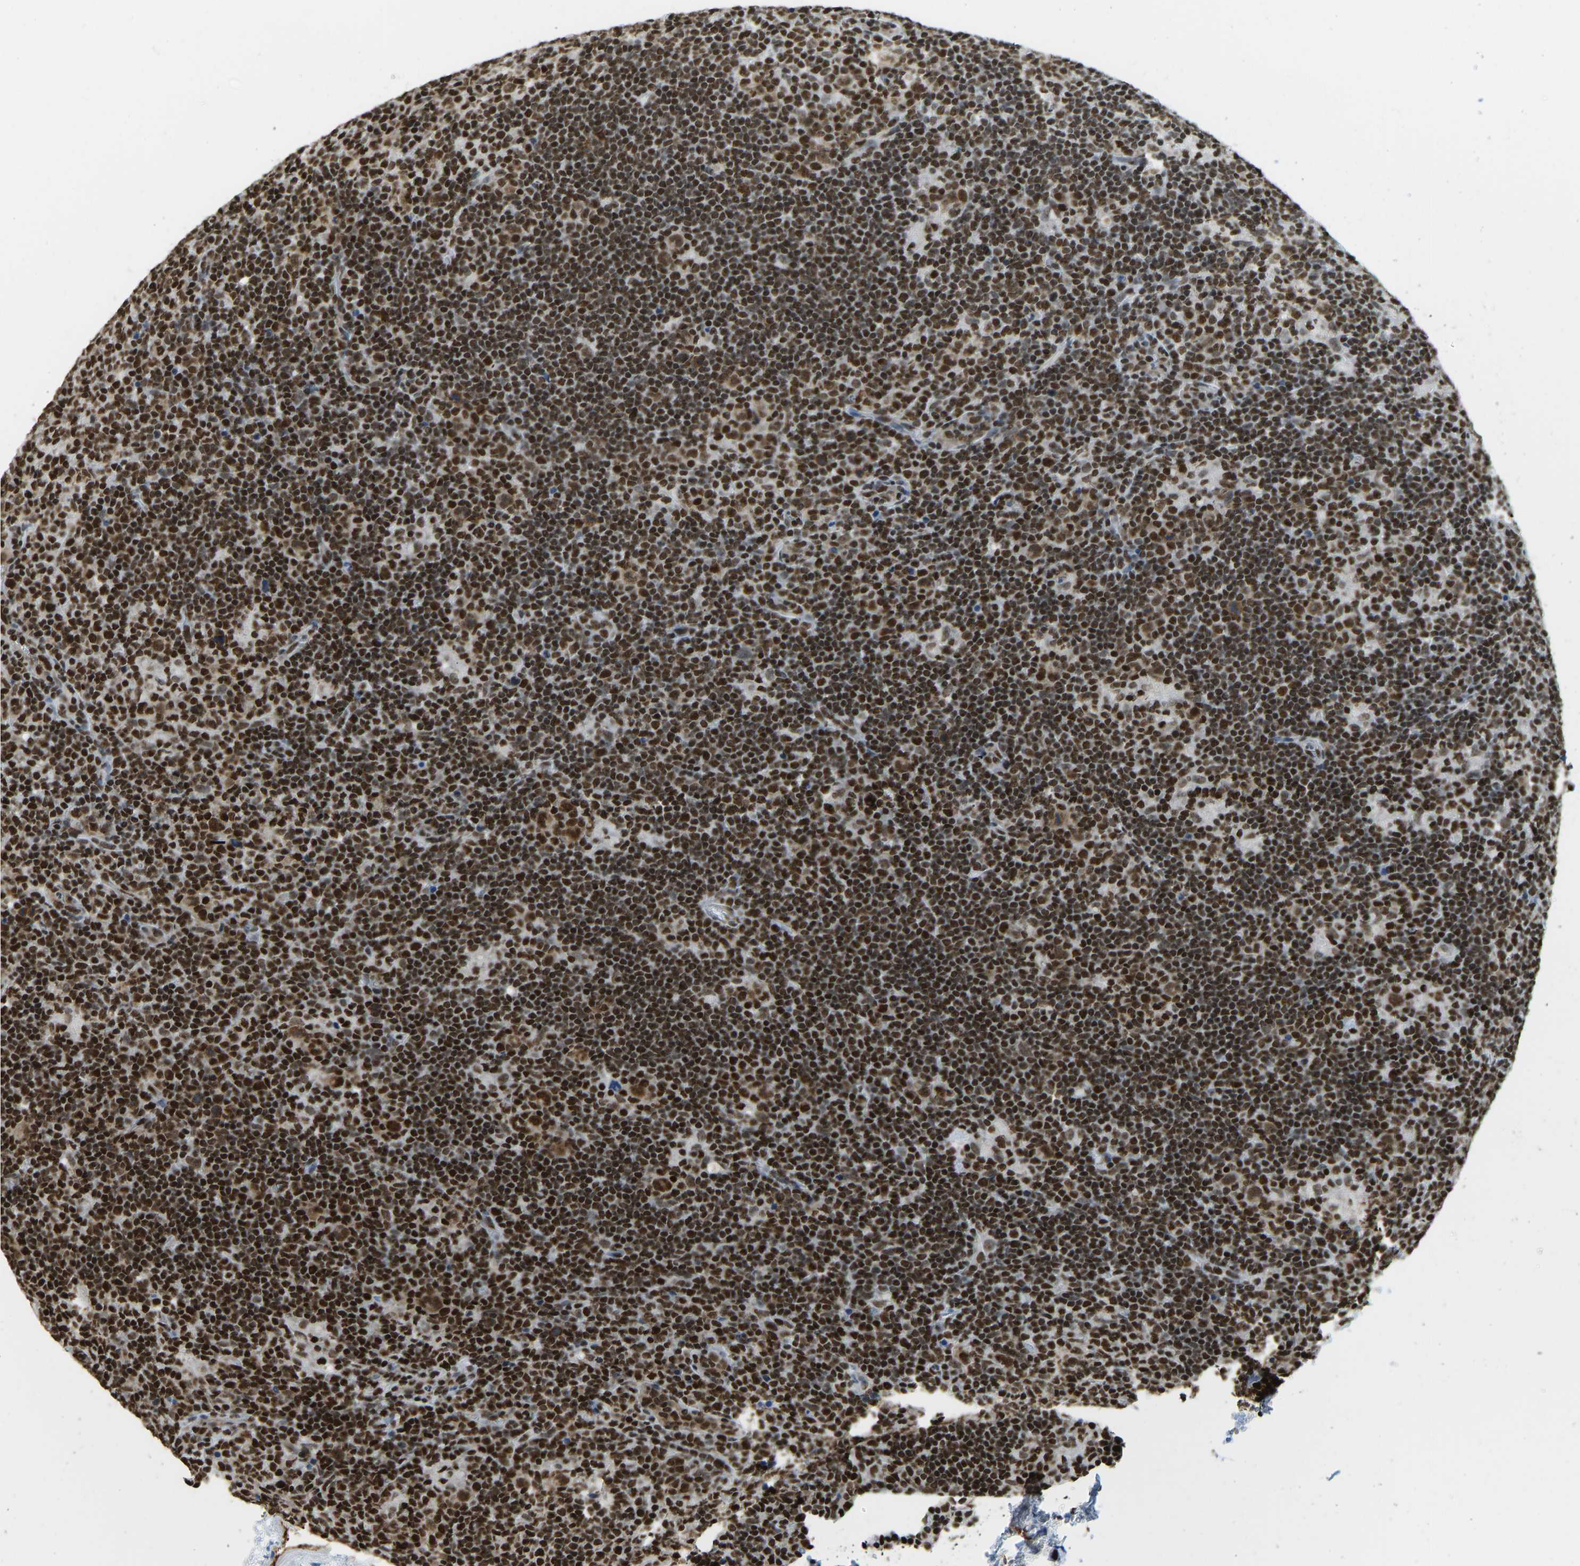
{"staining": {"intensity": "strong", "quantity": ">75%", "location": "nuclear"}, "tissue": "lymphoma", "cell_type": "Tumor cells", "image_type": "cancer", "snomed": [{"axis": "morphology", "description": "Hodgkin's disease, NOS"}, {"axis": "topography", "description": "Lymph node"}], "caption": "Hodgkin's disease stained with DAB (3,3'-diaminobenzidine) immunohistochemistry exhibits high levels of strong nuclear staining in about >75% of tumor cells. The protein of interest is stained brown, and the nuclei are stained in blue (DAB IHC with brightfield microscopy, high magnification).", "gene": "ZSCAN20", "patient": {"sex": "female", "age": 57}}